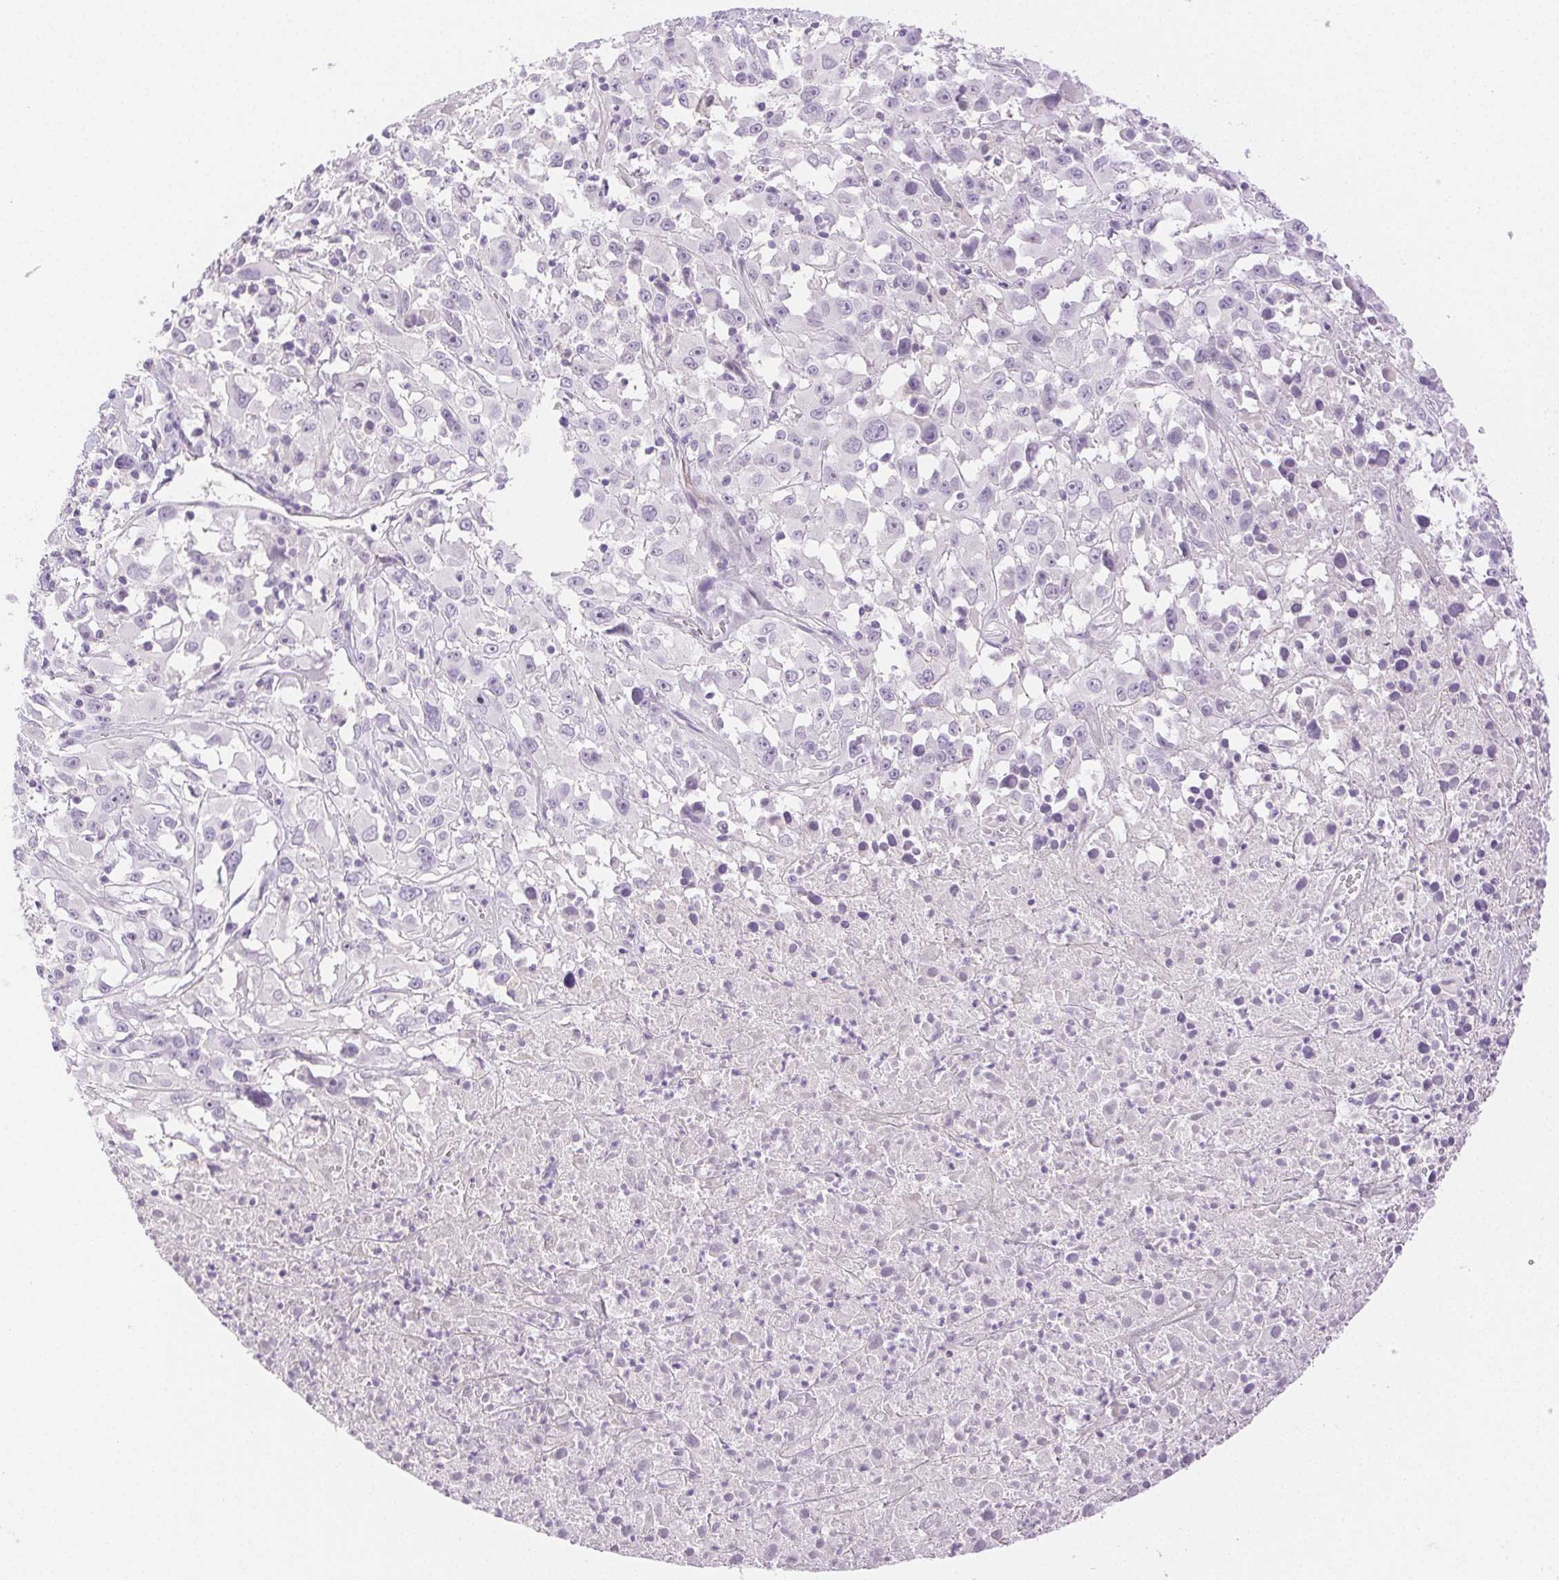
{"staining": {"intensity": "negative", "quantity": "none", "location": "none"}, "tissue": "melanoma", "cell_type": "Tumor cells", "image_type": "cancer", "snomed": [{"axis": "morphology", "description": "Malignant melanoma, Metastatic site"}, {"axis": "topography", "description": "Soft tissue"}], "caption": "Malignant melanoma (metastatic site) was stained to show a protein in brown. There is no significant positivity in tumor cells.", "gene": "SPACA4", "patient": {"sex": "male", "age": 50}}